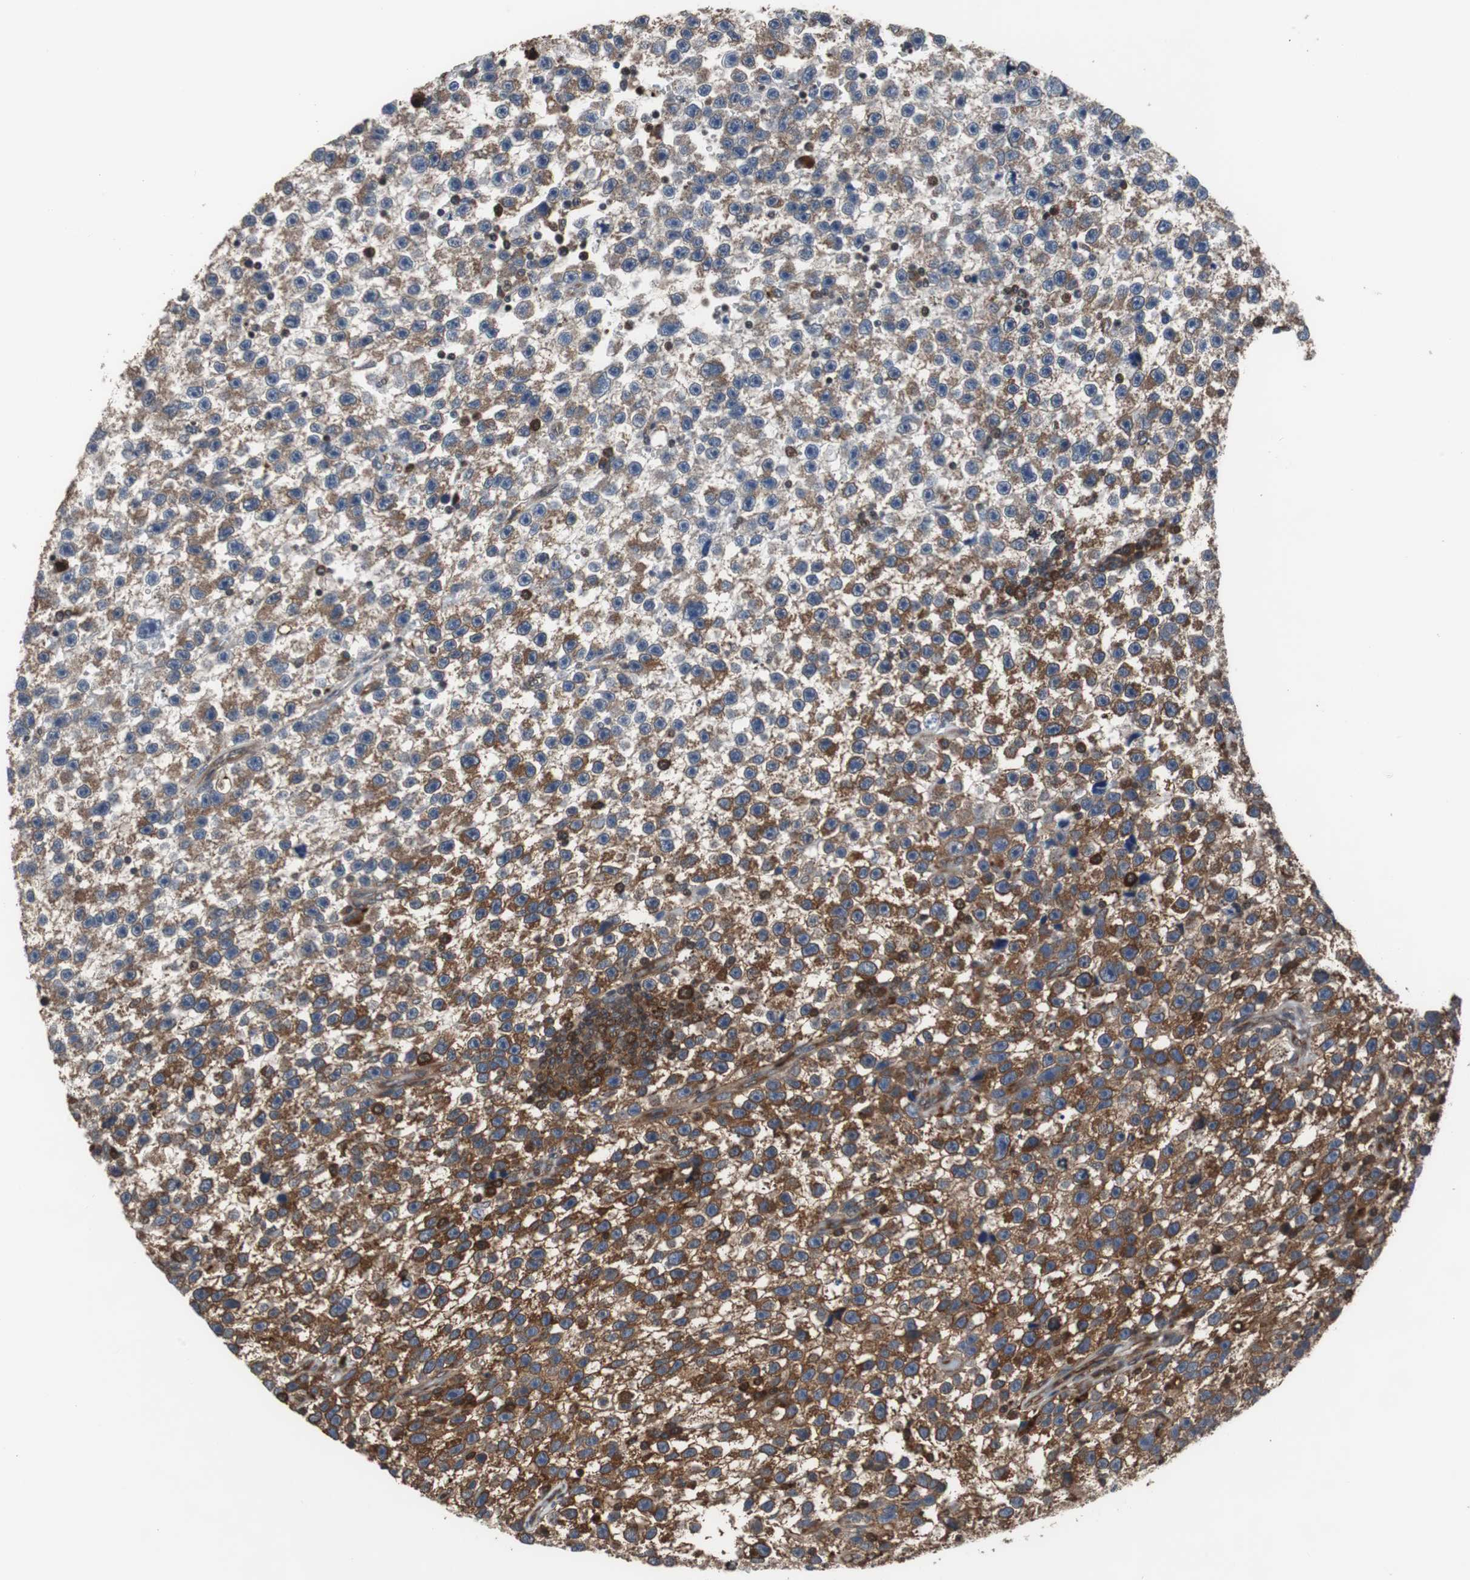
{"staining": {"intensity": "strong", "quantity": "25%-75%", "location": "cytoplasmic/membranous"}, "tissue": "testis cancer", "cell_type": "Tumor cells", "image_type": "cancer", "snomed": [{"axis": "morphology", "description": "Seminoma, NOS"}, {"axis": "topography", "description": "Testis"}], "caption": "Brown immunohistochemical staining in human testis cancer (seminoma) reveals strong cytoplasmic/membranous expression in approximately 25%-75% of tumor cells. The protein is shown in brown color, while the nuclei are stained blue.", "gene": "USP10", "patient": {"sex": "male", "age": 33}}